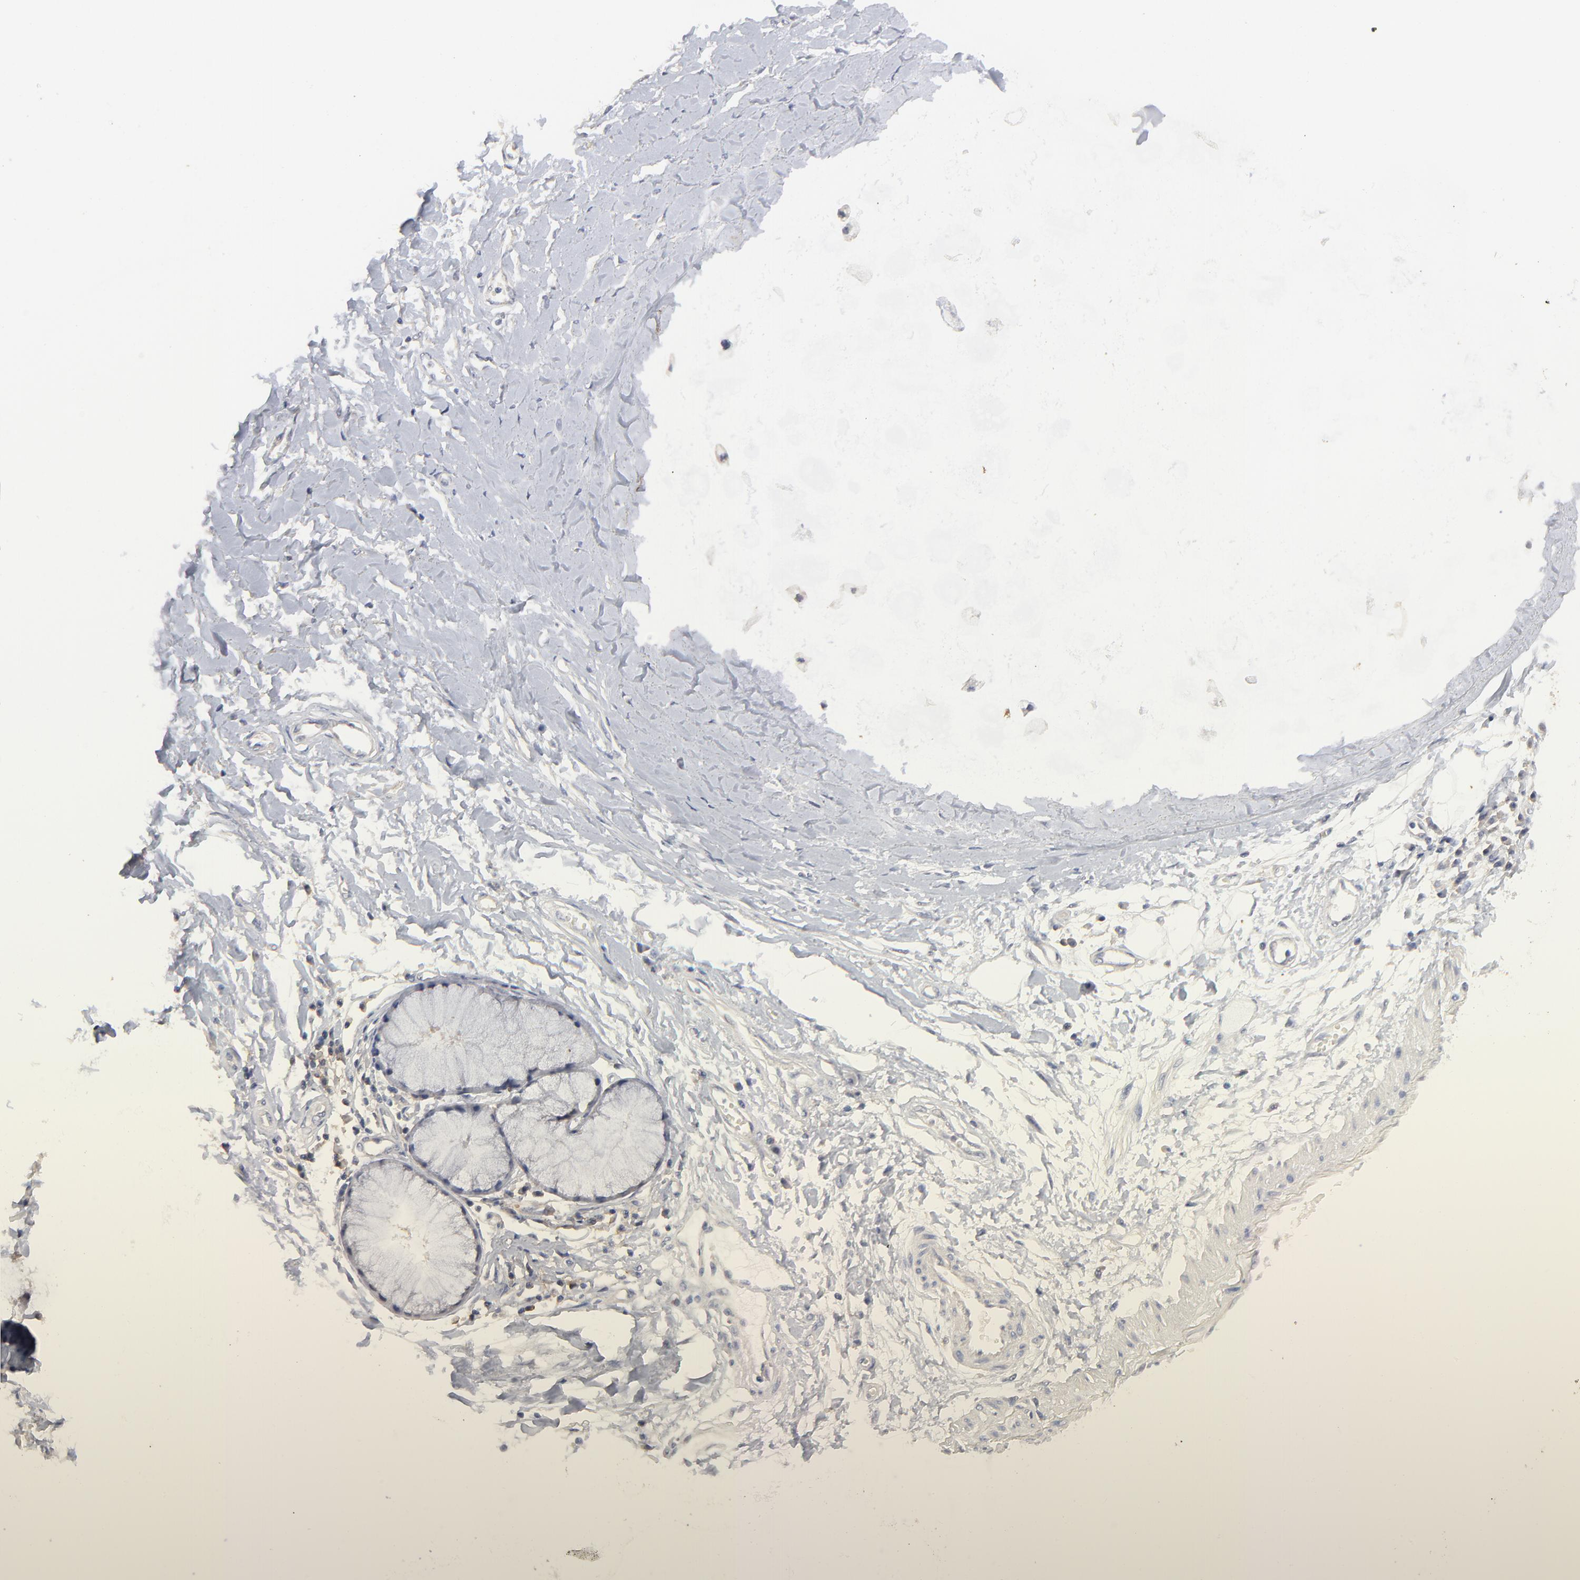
{"staining": {"intensity": "negative", "quantity": "none", "location": "none"}, "tissue": "adipose tissue", "cell_type": "Adipocytes", "image_type": "normal", "snomed": [{"axis": "morphology", "description": "Normal tissue, NOS"}, {"axis": "morphology", "description": "Adenocarcinoma, NOS"}, {"axis": "topography", "description": "Cartilage tissue"}, {"axis": "topography", "description": "Bronchus"}, {"axis": "topography", "description": "Lung"}], "caption": "Immunohistochemistry (IHC) of benign adipose tissue shows no positivity in adipocytes.", "gene": "SLC16A1", "patient": {"sex": "female", "age": 67}}